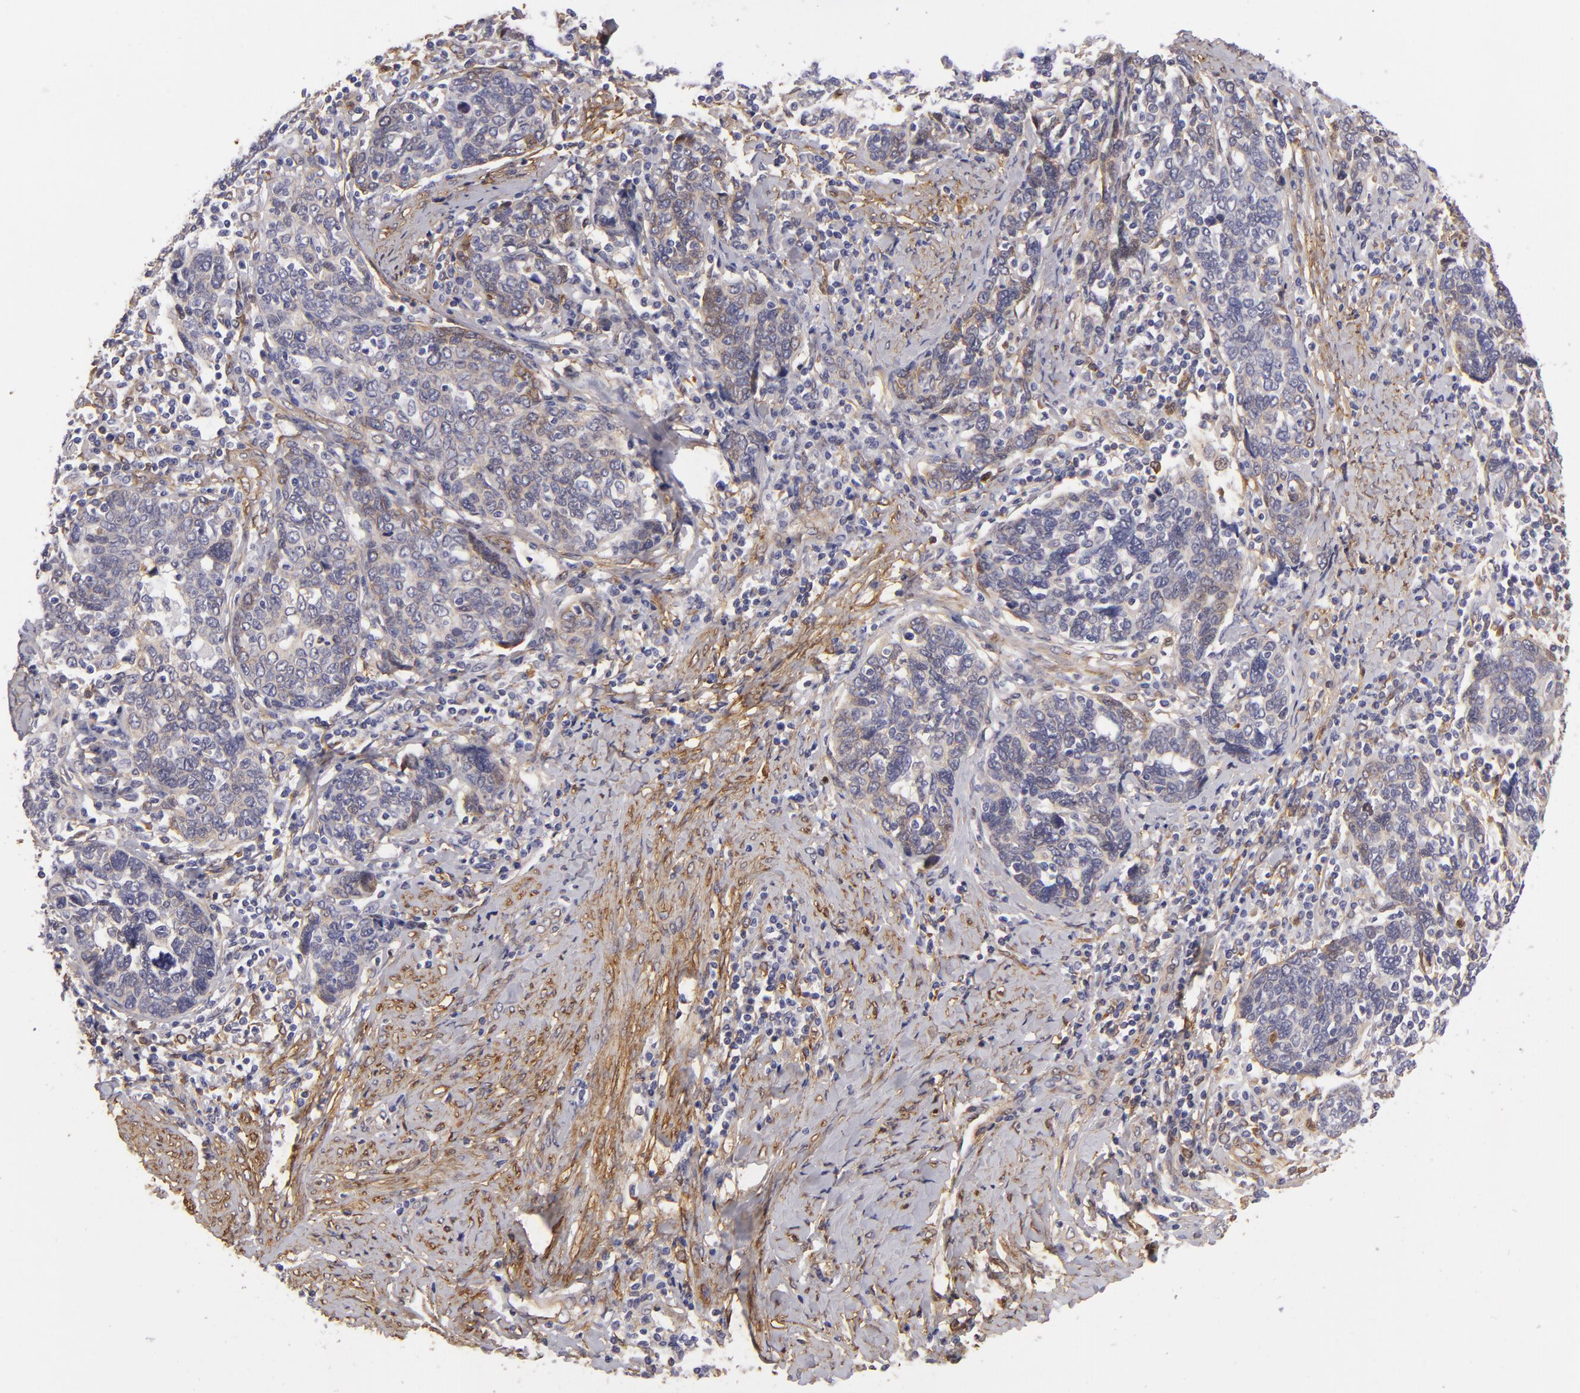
{"staining": {"intensity": "weak", "quantity": "25%-75%", "location": "cytoplasmic/membranous"}, "tissue": "cervical cancer", "cell_type": "Tumor cells", "image_type": "cancer", "snomed": [{"axis": "morphology", "description": "Squamous cell carcinoma, NOS"}, {"axis": "topography", "description": "Cervix"}], "caption": "High-magnification brightfield microscopy of squamous cell carcinoma (cervical) stained with DAB (brown) and counterstained with hematoxylin (blue). tumor cells exhibit weak cytoplasmic/membranous staining is present in approximately25%-75% of cells. Immunohistochemistry stains the protein of interest in brown and the nuclei are stained blue.", "gene": "VCL", "patient": {"sex": "female", "age": 41}}